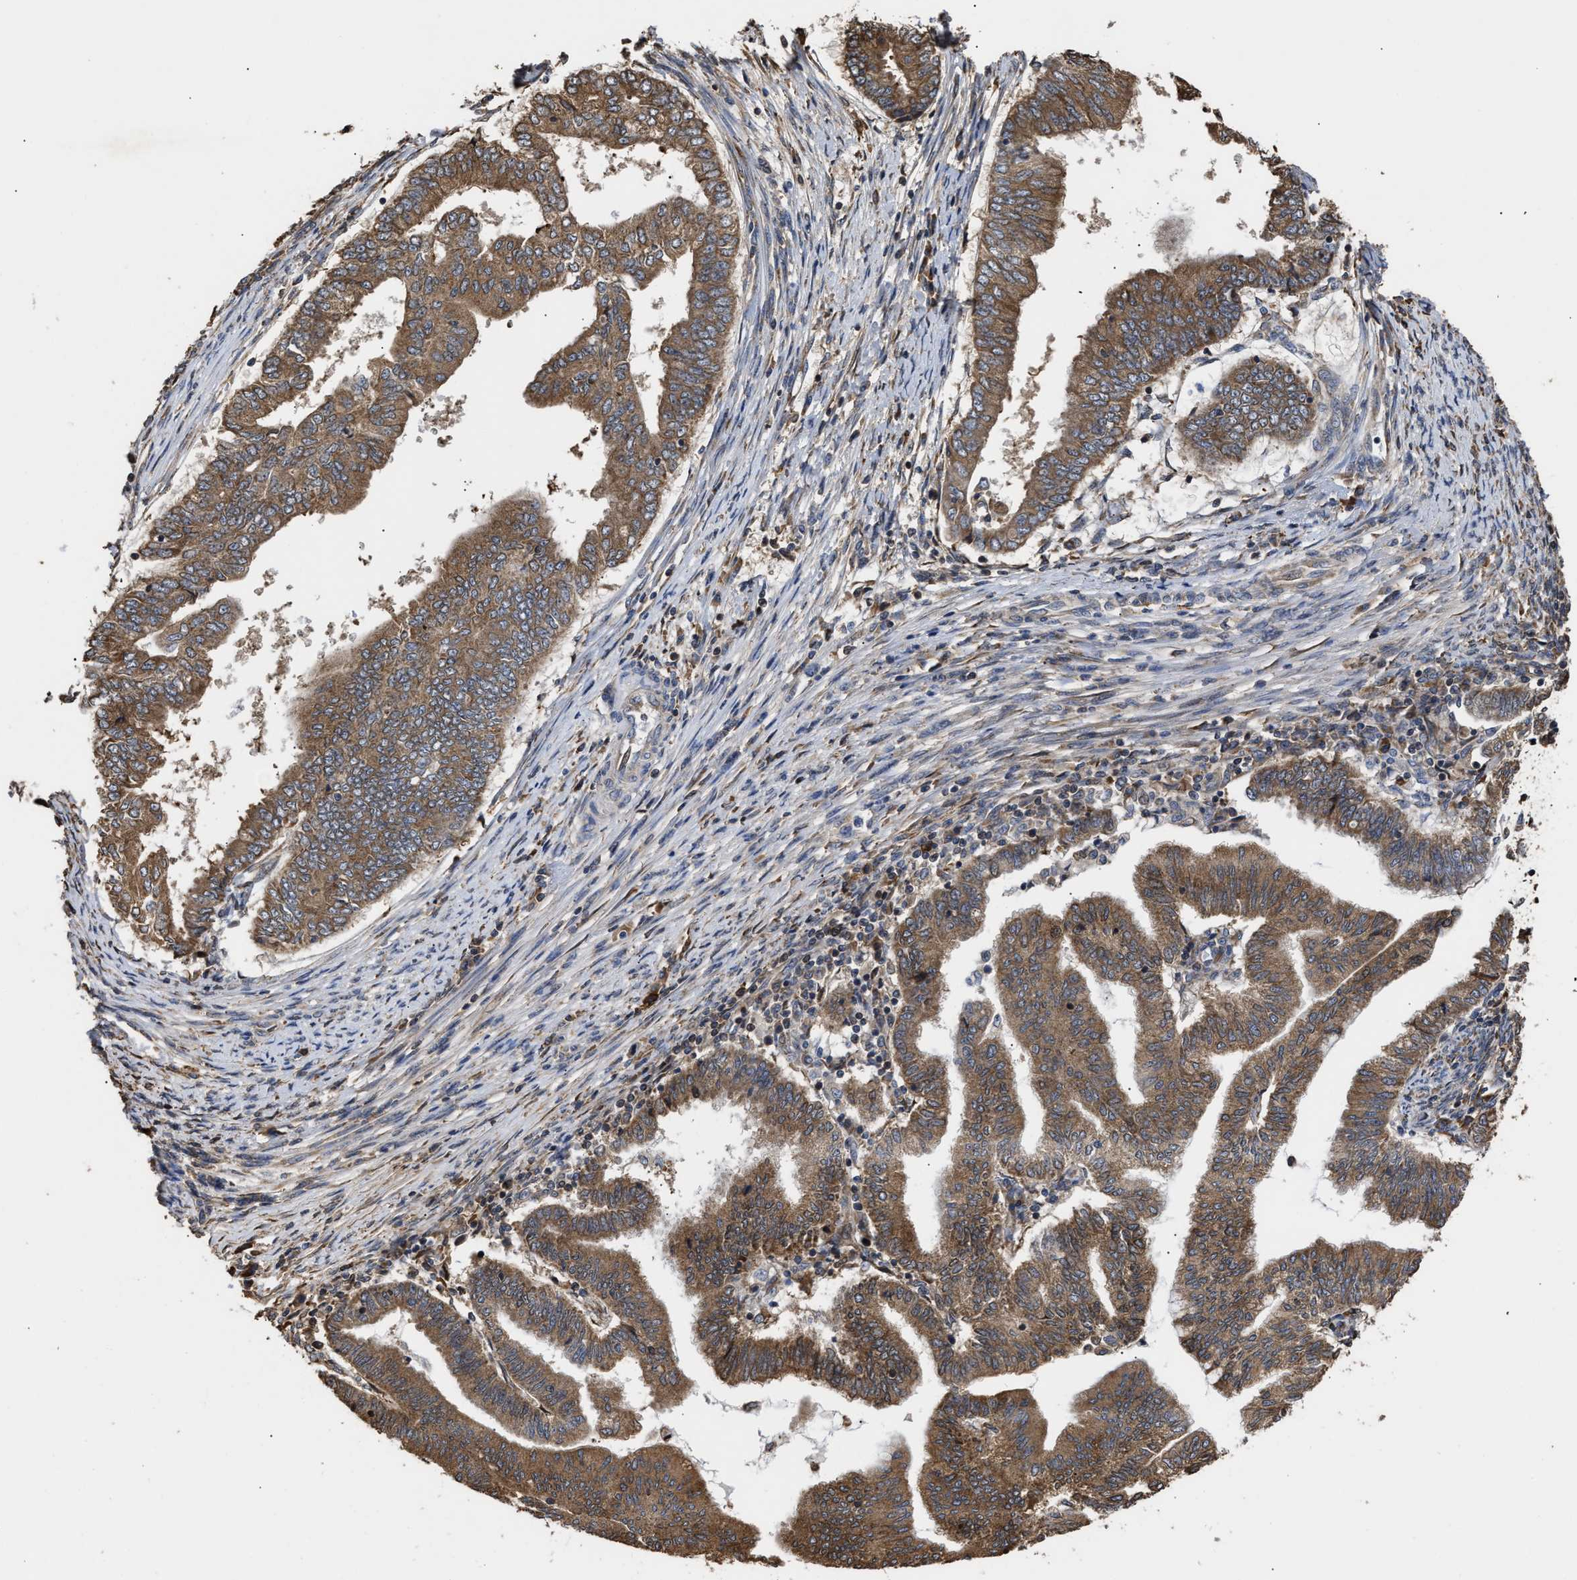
{"staining": {"intensity": "moderate", "quantity": ">75%", "location": "cytoplasmic/membranous"}, "tissue": "endometrial cancer", "cell_type": "Tumor cells", "image_type": "cancer", "snomed": [{"axis": "morphology", "description": "Polyp, NOS"}, {"axis": "morphology", "description": "Adenocarcinoma, NOS"}, {"axis": "morphology", "description": "Adenoma, NOS"}, {"axis": "topography", "description": "Endometrium"}], "caption": "Brown immunohistochemical staining in human adenoma (endometrial) demonstrates moderate cytoplasmic/membranous positivity in about >75% of tumor cells.", "gene": "GOSR1", "patient": {"sex": "female", "age": 79}}